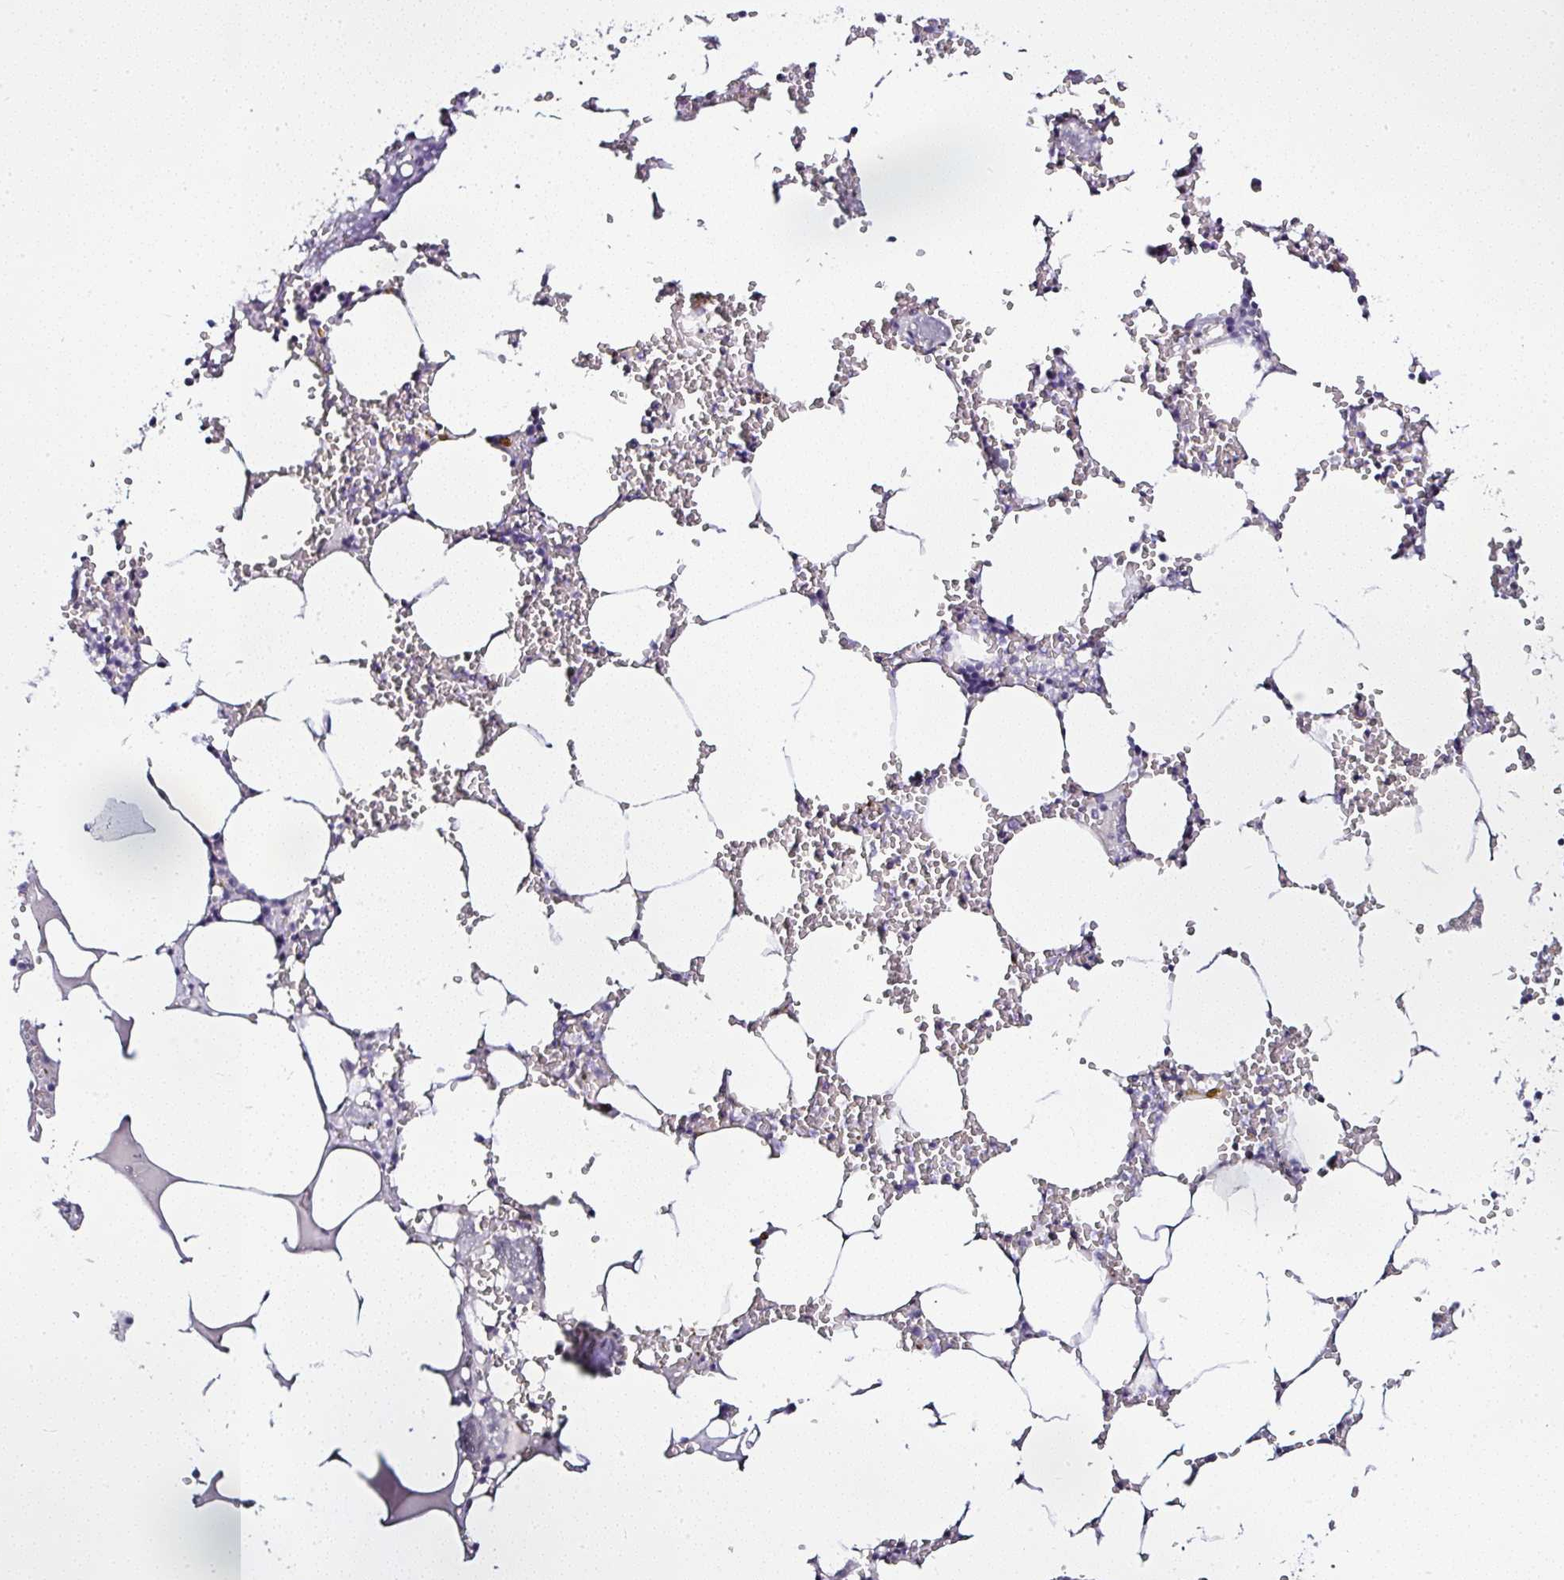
{"staining": {"intensity": "negative", "quantity": "none", "location": "none"}, "tissue": "bone marrow", "cell_type": "Hematopoietic cells", "image_type": "normal", "snomed": [{"axis": "morphology", "description": "Normal tissue, NOS"}, {"axis": "topography", "description": "Bone marrow"}], "caption": "A high-resolution photomicrograph shows IHC staining of unremarkable bone marrow, which reveals no significant expression in hematopoietic cells.", "gene": "SERPINB3", "patient": {"sex": "male", "age": 54}}